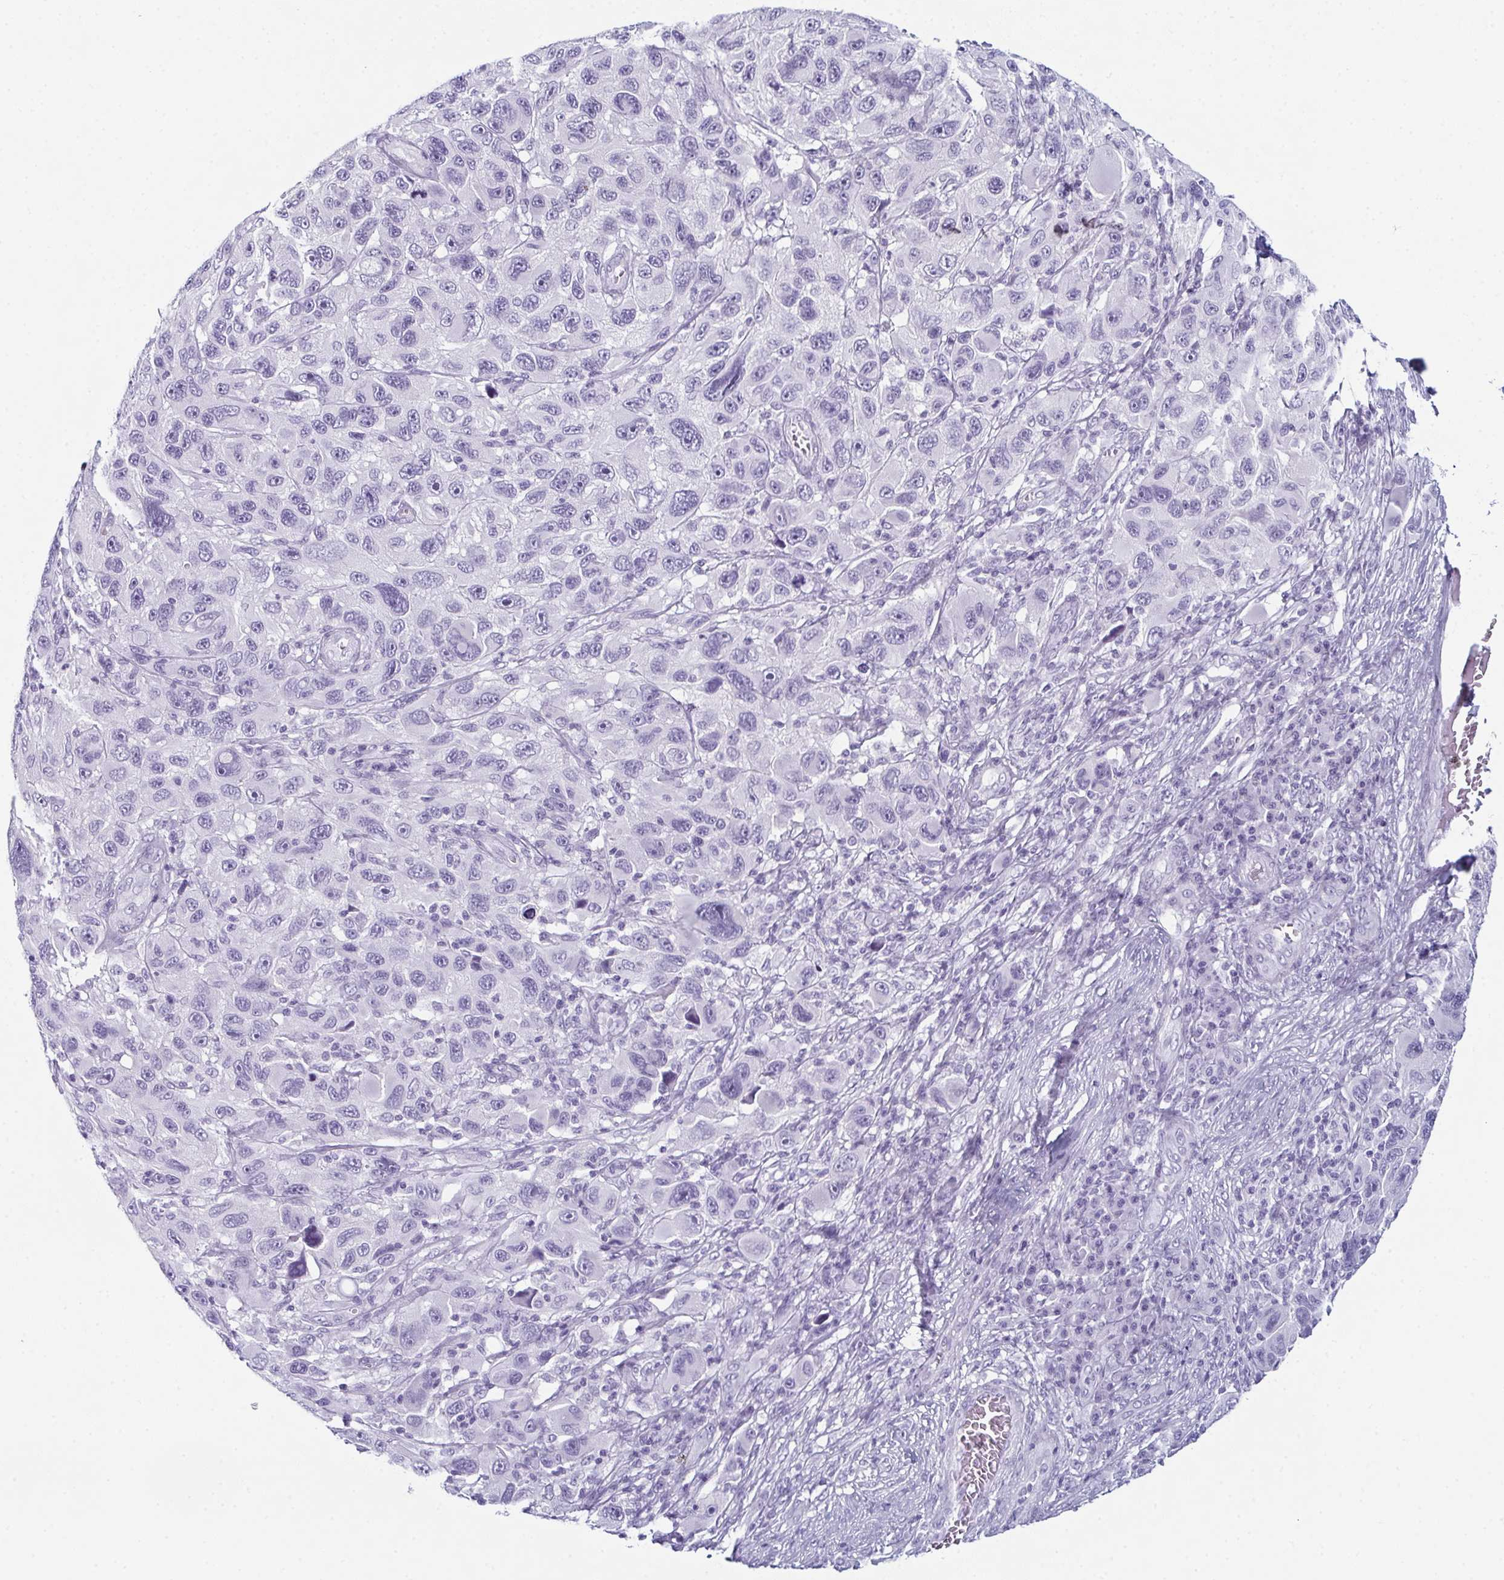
{"staining": {"intensity": "negative", "quantity": "none", "location": "none"}, "tissue": "melanoma", "cell_type": "Tumor cells", "image_type": "cancer", "snomed": [{"axis": "morphology", "description": "Malignant melanoma, NOS"}, {"axis": "topography", "description": "Skin"}], "caption": "Tumor cells show no significant staining in melanoma.", "gene": "ENKUR", "patient": {"sex": "male", "age": 53}}